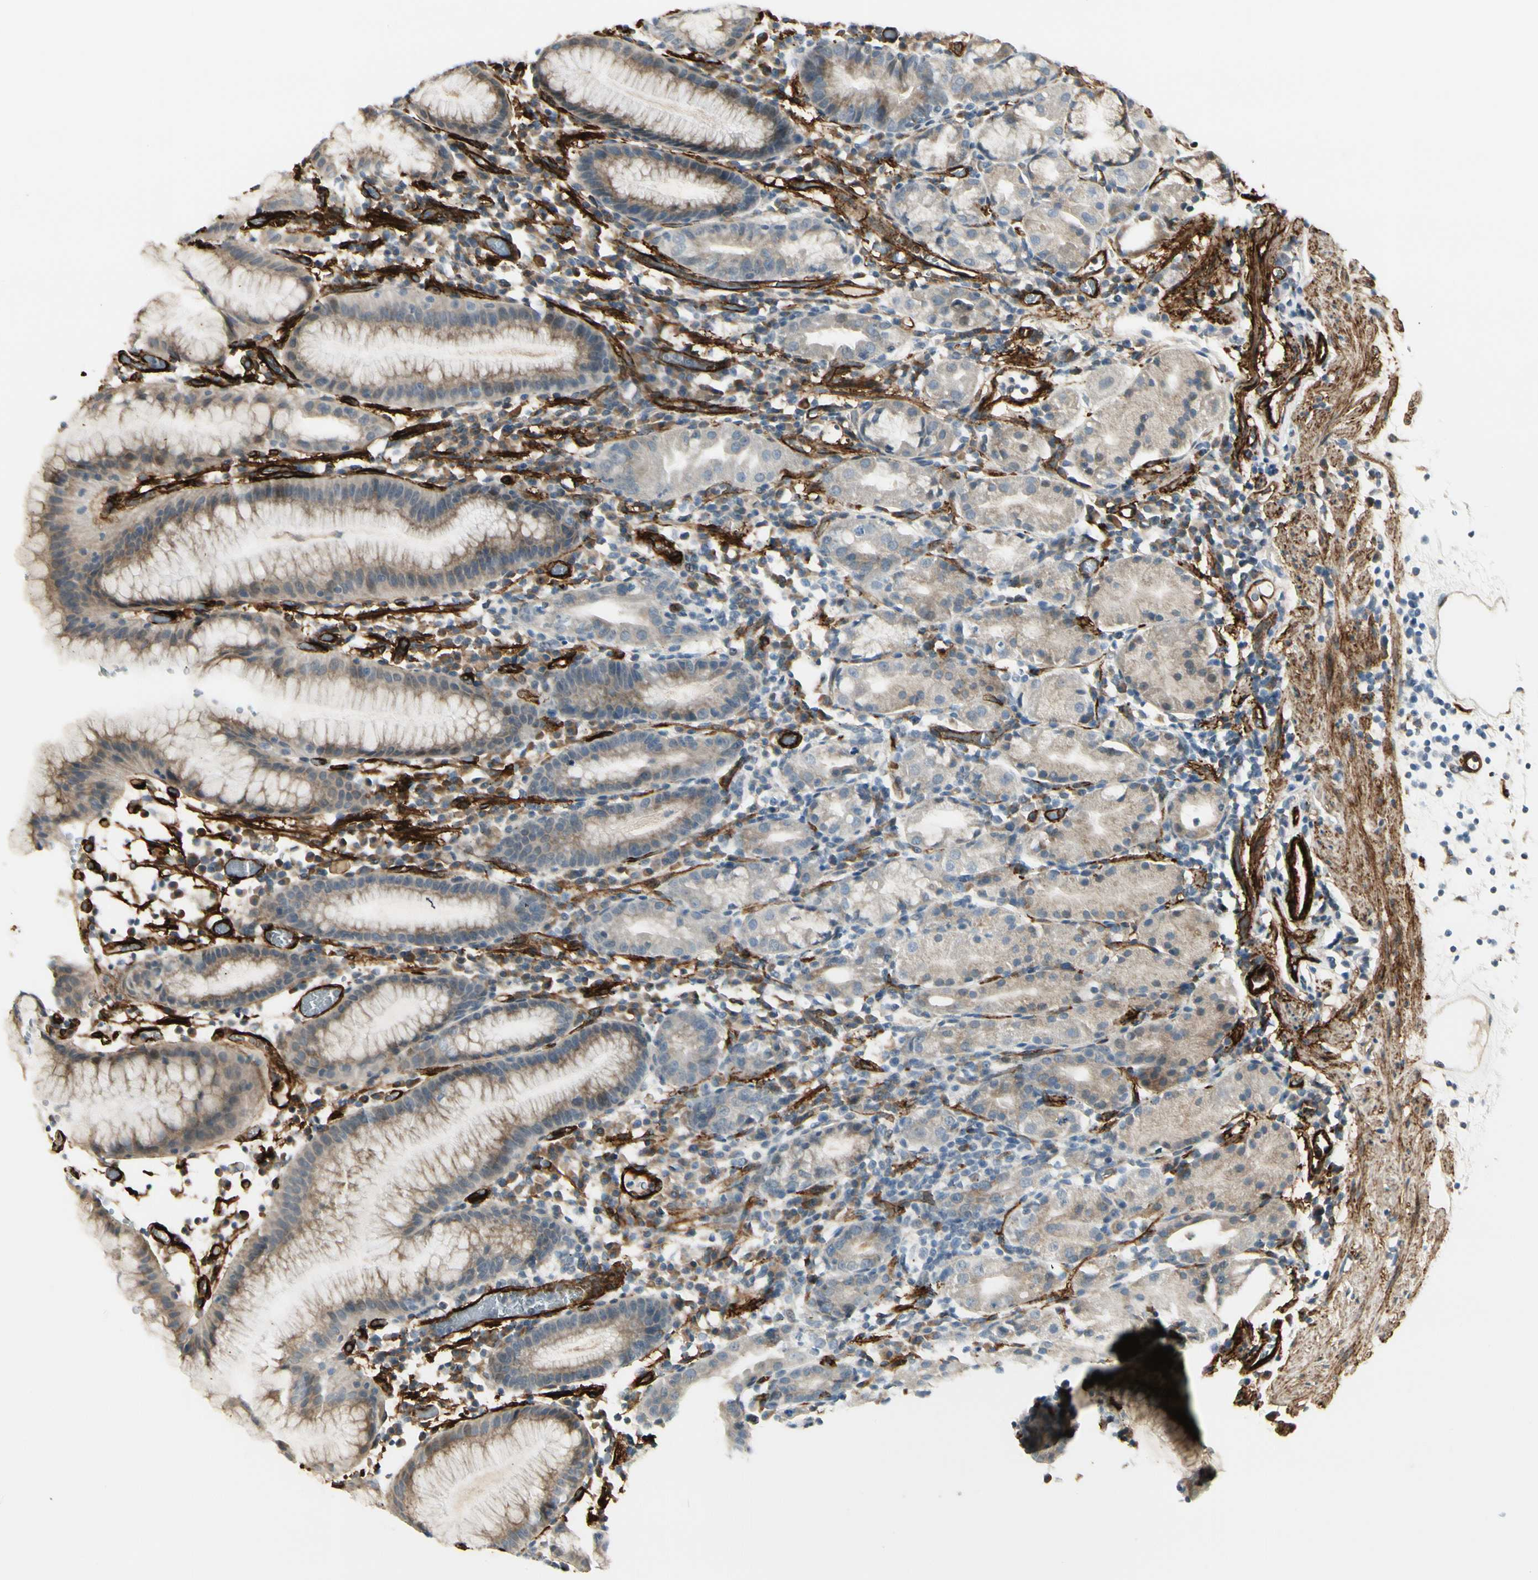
{"staining": {"intensity": "weak", "quantity": "25%-75%", "location": "cytoplasmic/membranous"}, "tissue": "stomach", "cell_type": "Glandular cells", "image_type": "normal", "snomed": [{"axis": "morphology", "description": "Normal tissue, NOS"}, {"axis": "topography", "description": "Stomach"}, {"axis": "topography", "description": "Stomach, lower"}], "caption": "A brown stain highlights weak cytoplasmic/membranous positivity of a protein in glandular cells of normal human stomach.", "gene": "MCAM", "patient": {"sex": "female", "age": 75}}